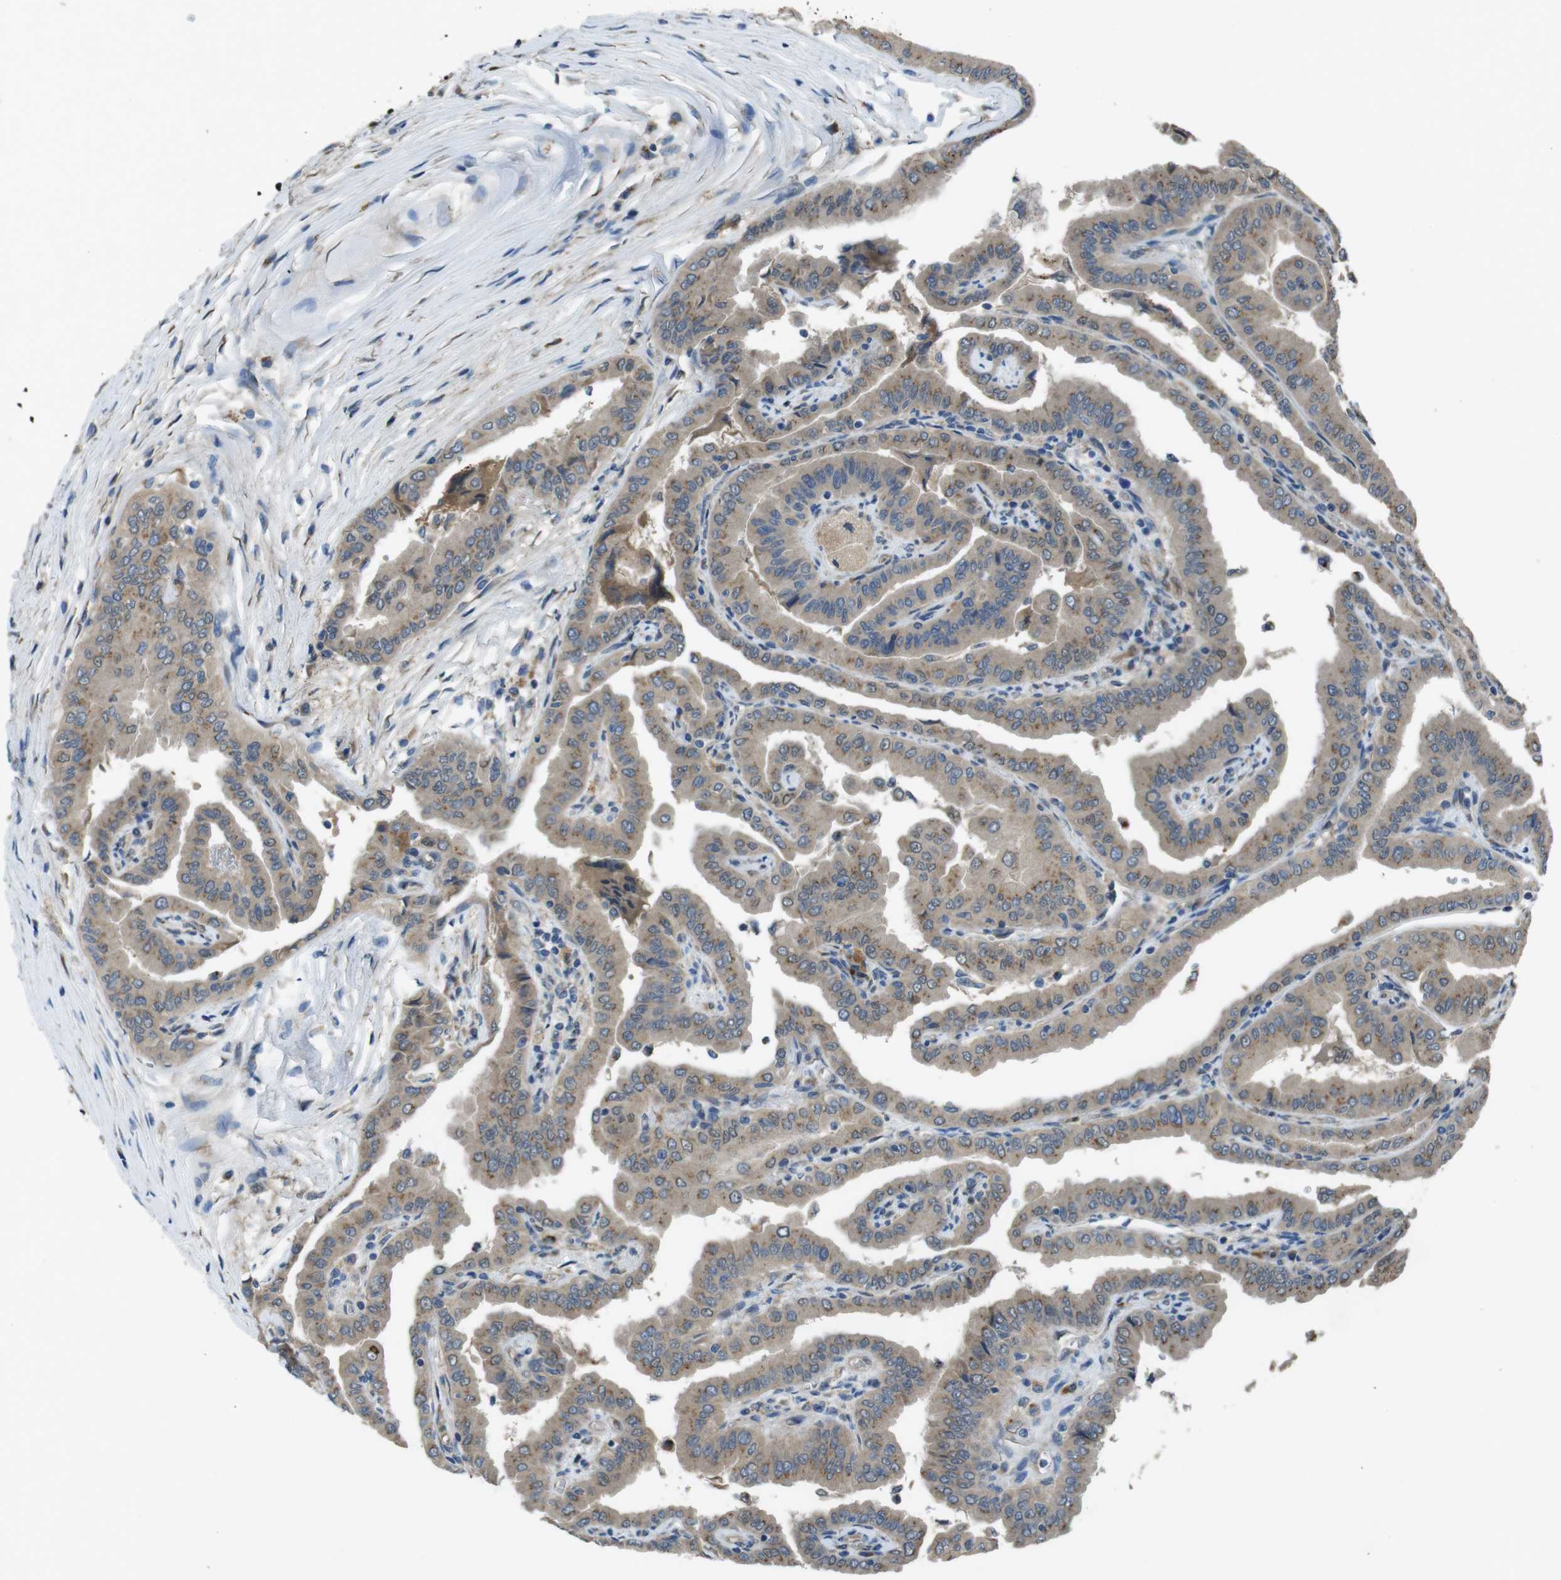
{"staining": {"intensity": "moderate", "quantity": ">75%", "location": "cytoplasmic/membranous"}, "tissue": "thyroid cancer", "cell_type": "Tumor cells", "image_type": "cancer", "snomed": [{"axis": "morphology", "description": "Papillary adenocarcinoma, NOS"}, {"axis": "topography", "description": "Thyroid gland"}], "caption": "Human thyroid papillary adenocarcinoma stained with a brown dye exhibits moderate cytoplasmic/membranous positive expression in about >75% of tumor cells.", "gene": "RAB6A", "patient": {"sex": "male", "age": 33}}